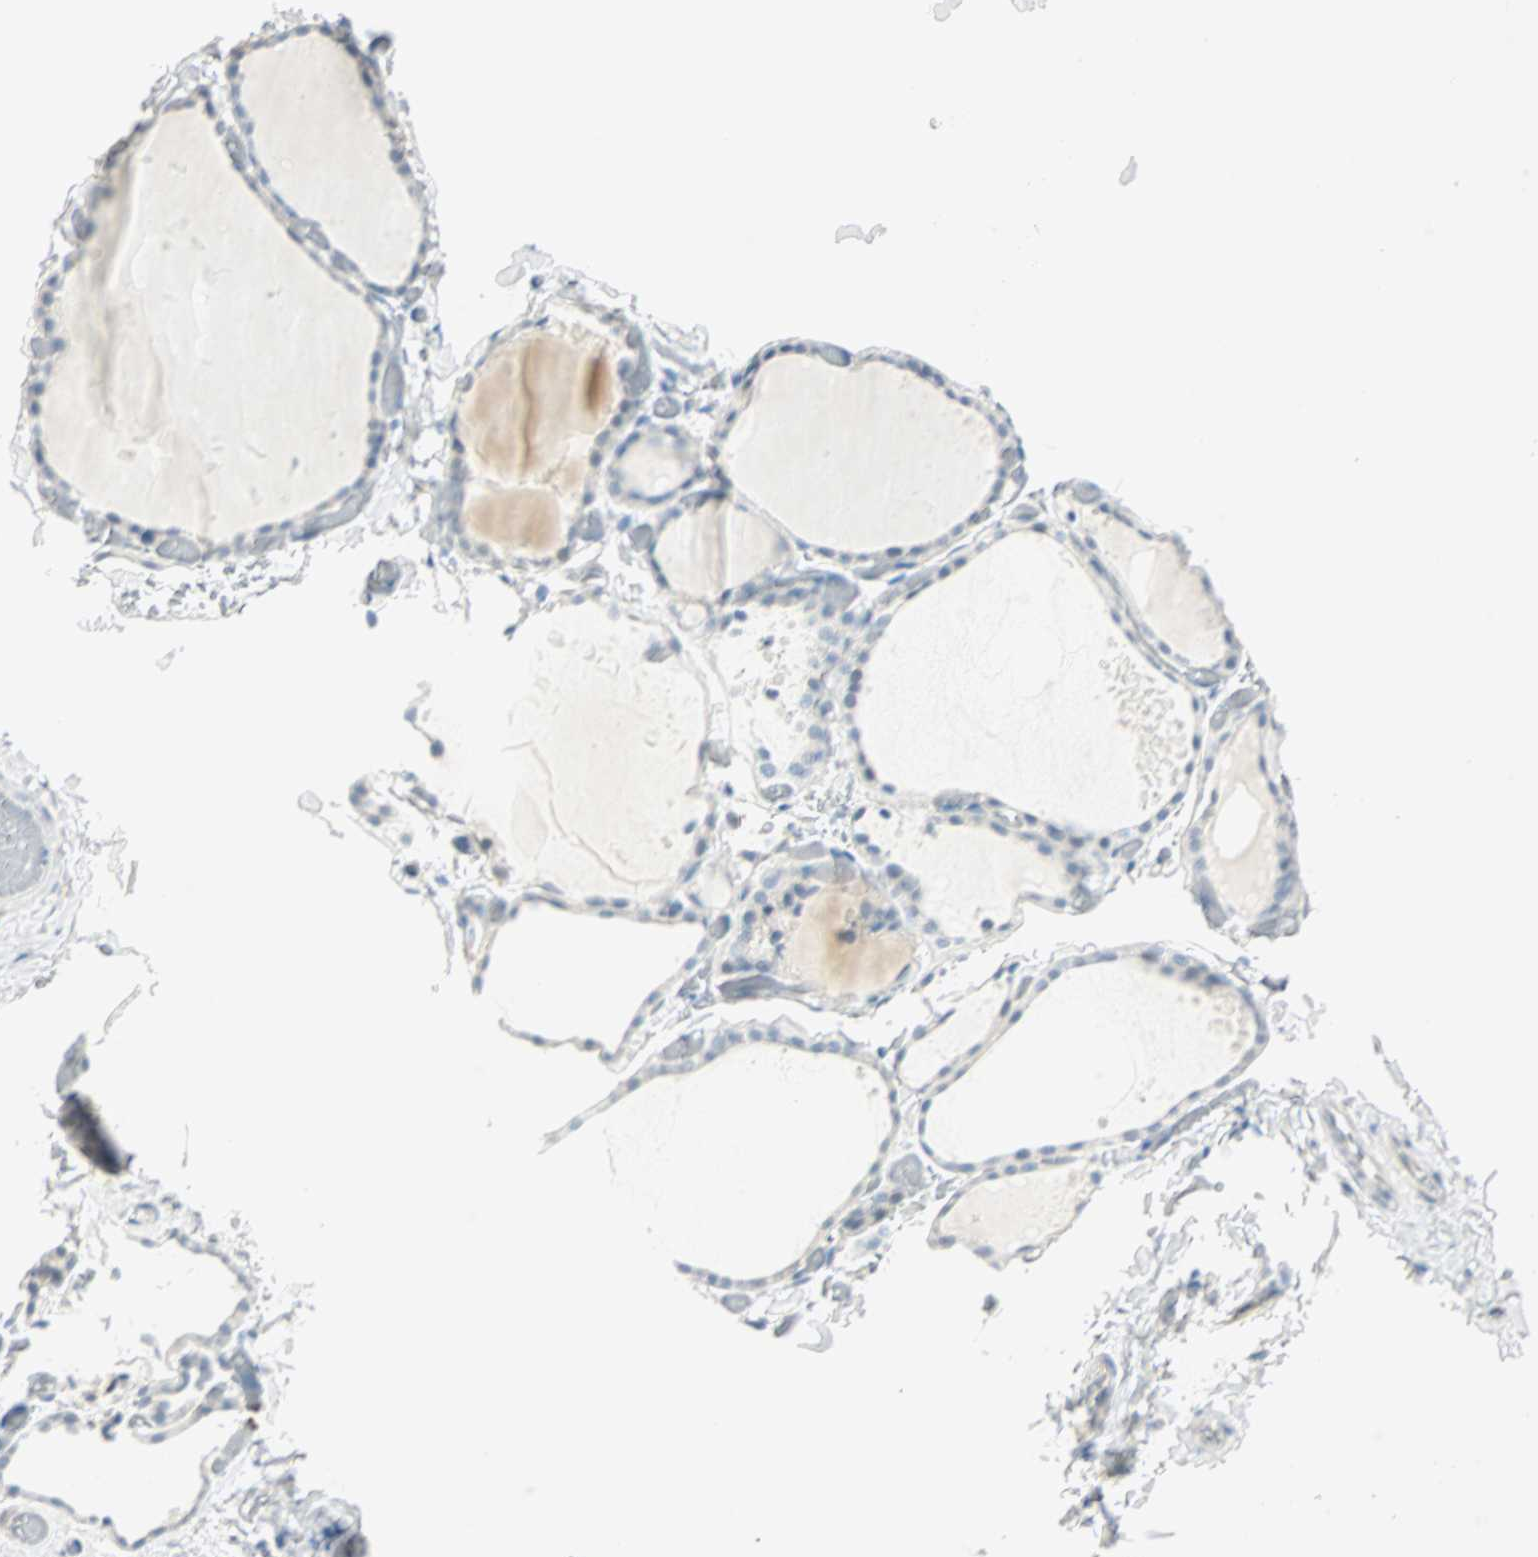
{"staining": {"intensity": "negative", "quantity": "none", "location": "none"}, "tissue": "thyroid gland", "cell_type": "Glandular cells", "image_type": "normal", "snomed": [{"axis": "morphology", "description": "Normal tissue, NOS"}, {"axis": "topography", "description": "Thyroid gland"}], "caption": "Histopathology image shows no significant protein staining in glandular cells of normal thyroid gland. The staining was performed using DAB (3,3'-diaminobenzidine) to visualize the protein expression in brown, while the nuclei were stained in blue with hematoxylin (Magnification: 20x).", "gene": "MLLT10", "patient": {"sex": "female", "age": 22}}